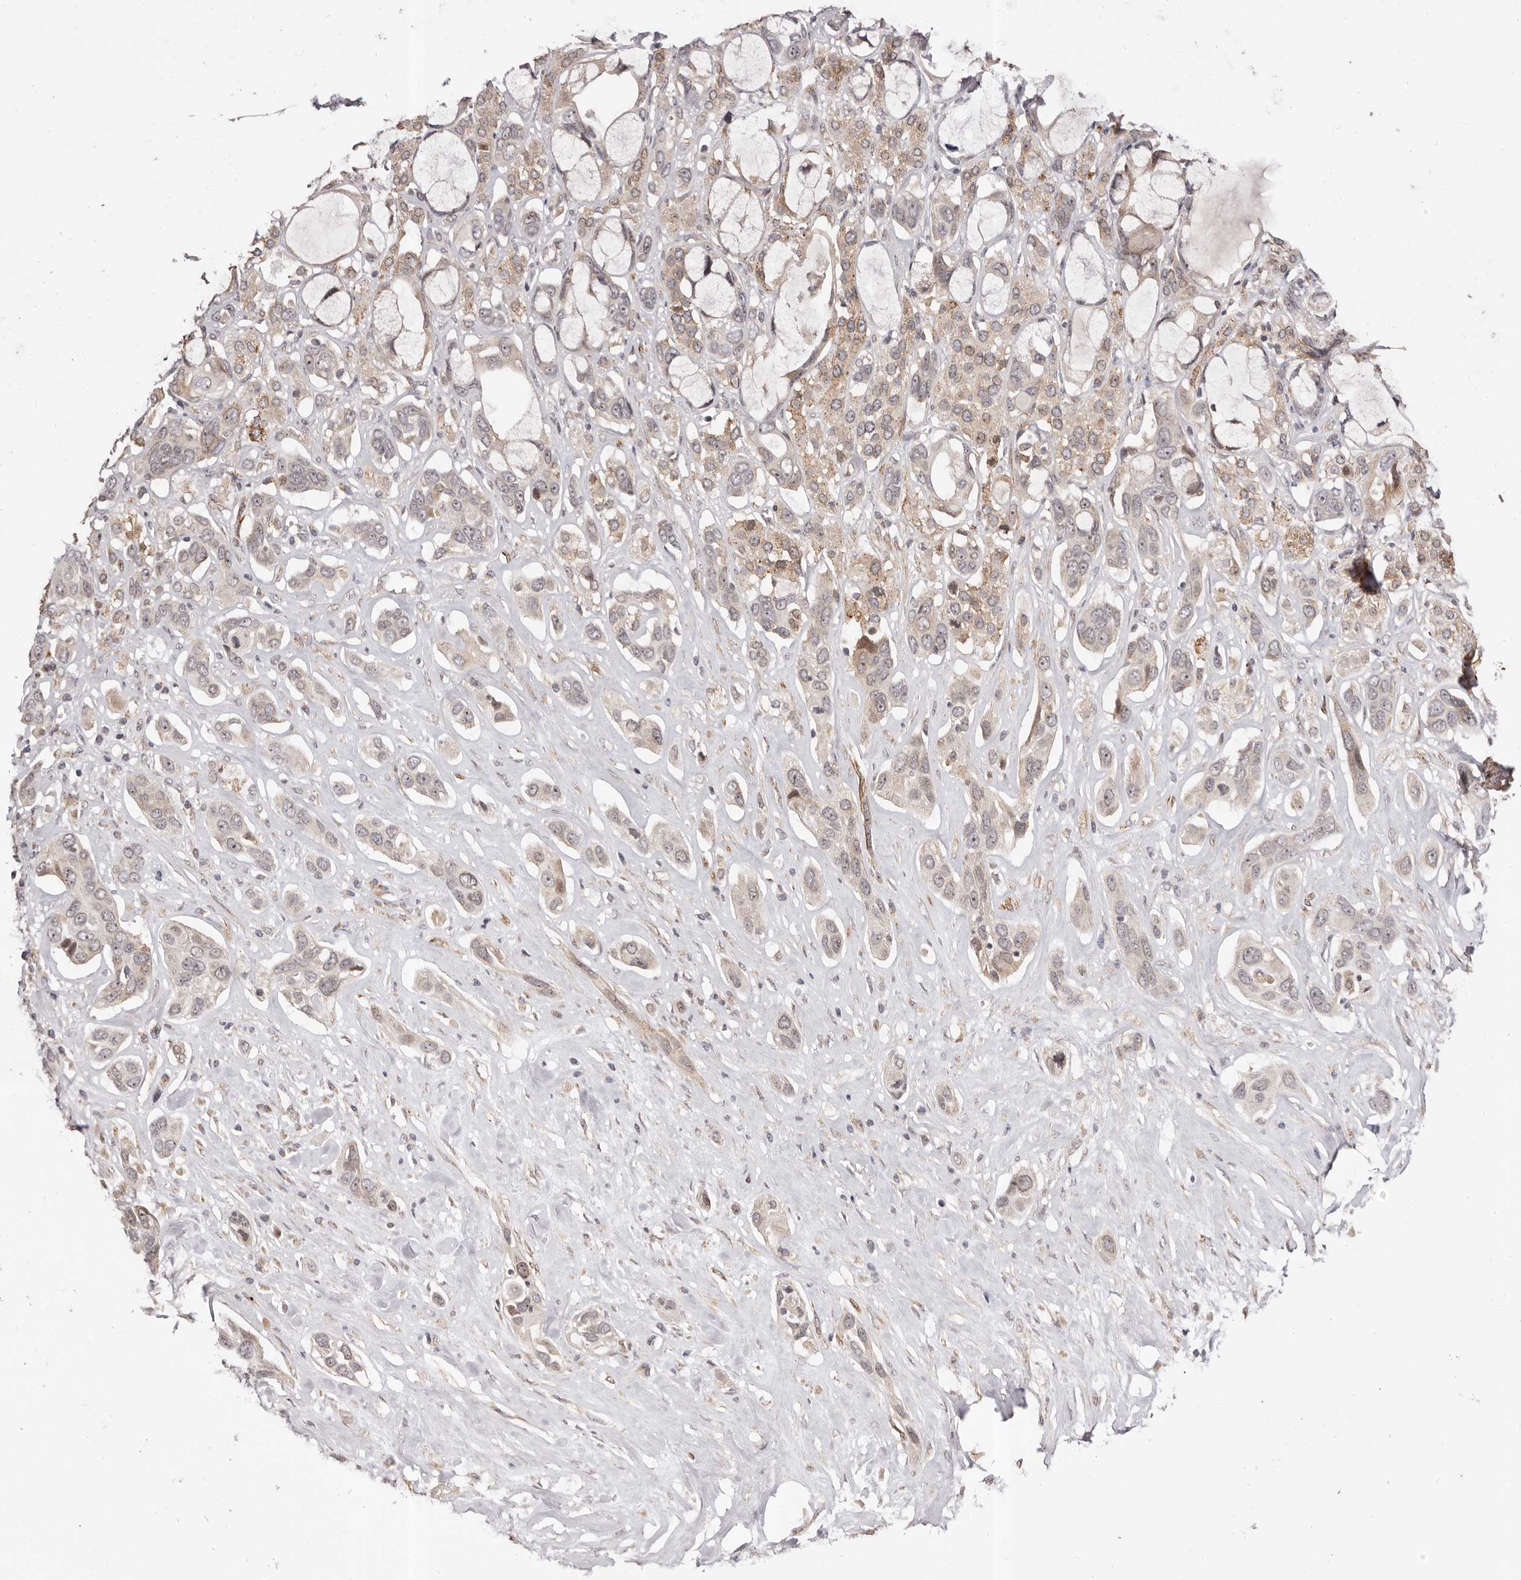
{"staining": {"intensity": "weak", "quantity": ">75%", "location": "cytoplasmic/membranous"}, "tissue": "pancreatic cancer", "cell_type": "Tumor cells", "image_type": "cancer", "snomed": [{"axis": "morphology", "description": "Adenocarcinoma, NOS"}, {"axis": "topography", "description": "Pancreas"}], "caption": "Protein staining of pancreatic cancer (adenocarcinoma) tissue displays weak cytoplasmic/membranous expression in about >75% of tumor cells.", "gene": "MICAL2", "patient": {"sex": "female", "age": 60}}